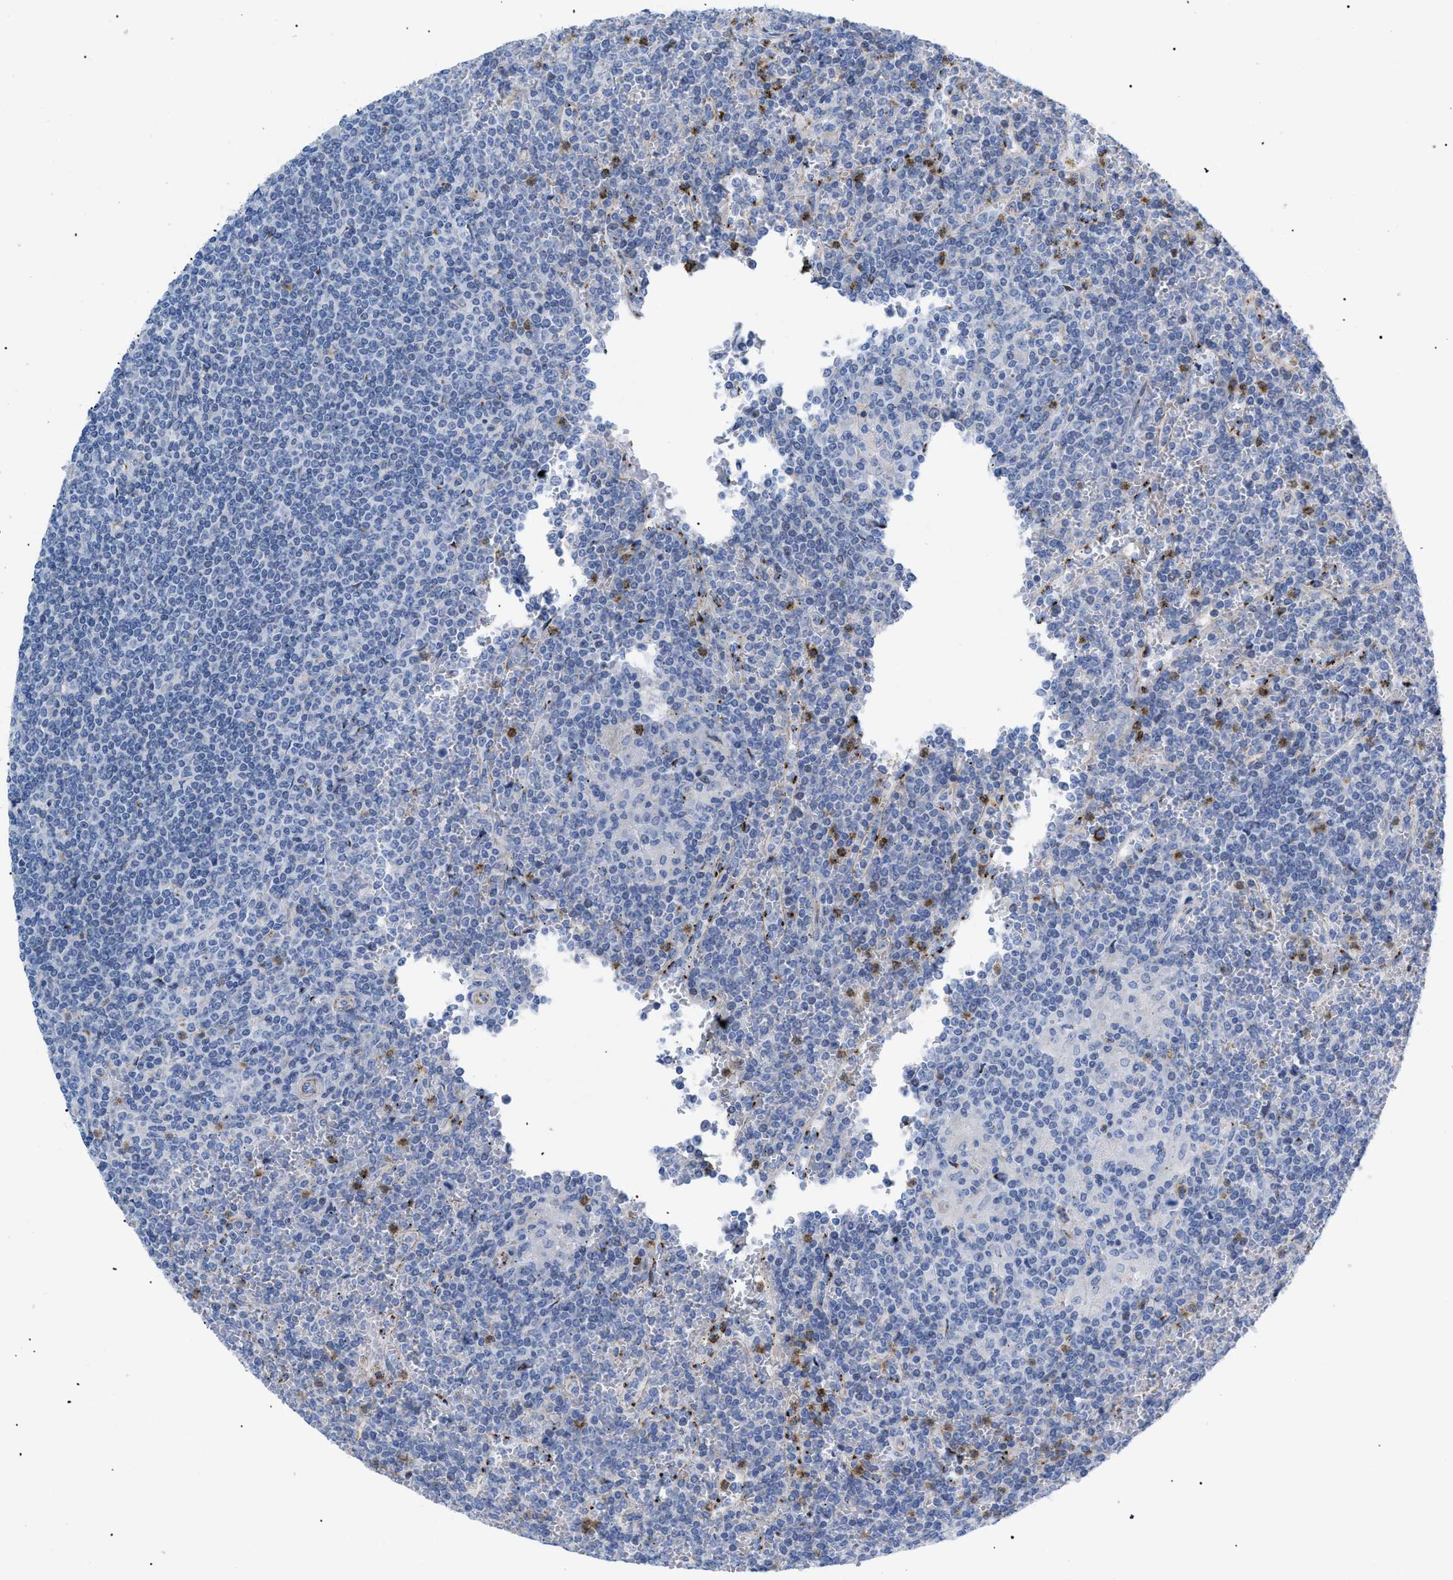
{"staining": {"intensity": "negative", "quantity": "none", "location": "none"}, "tissue": "lymphoma", "cell_type": "Tumor cells", "image_type": "cancer", "snomed": [{"axis": "morphology", "description": "Malignant lymphoma, non-Hodgkin's type, Low grade"}, {"axis": "topography", "description": "Spleen"}], "caption": "IHC micrograph of neoplastic tissue: lymphoma stained with DAB (3,3'-diaminobenzidine) demonstrates no significant protein expression in tumor cells. The staining was performed using DAB (3,3'-diaminobenzidine) to visualize the protein expression in brown, while the nuclei were stained in blue with hematoxylin (Magnification: 20x).", "gene": "TMEM17", "patient": {"sex": "female", "age": 19}}